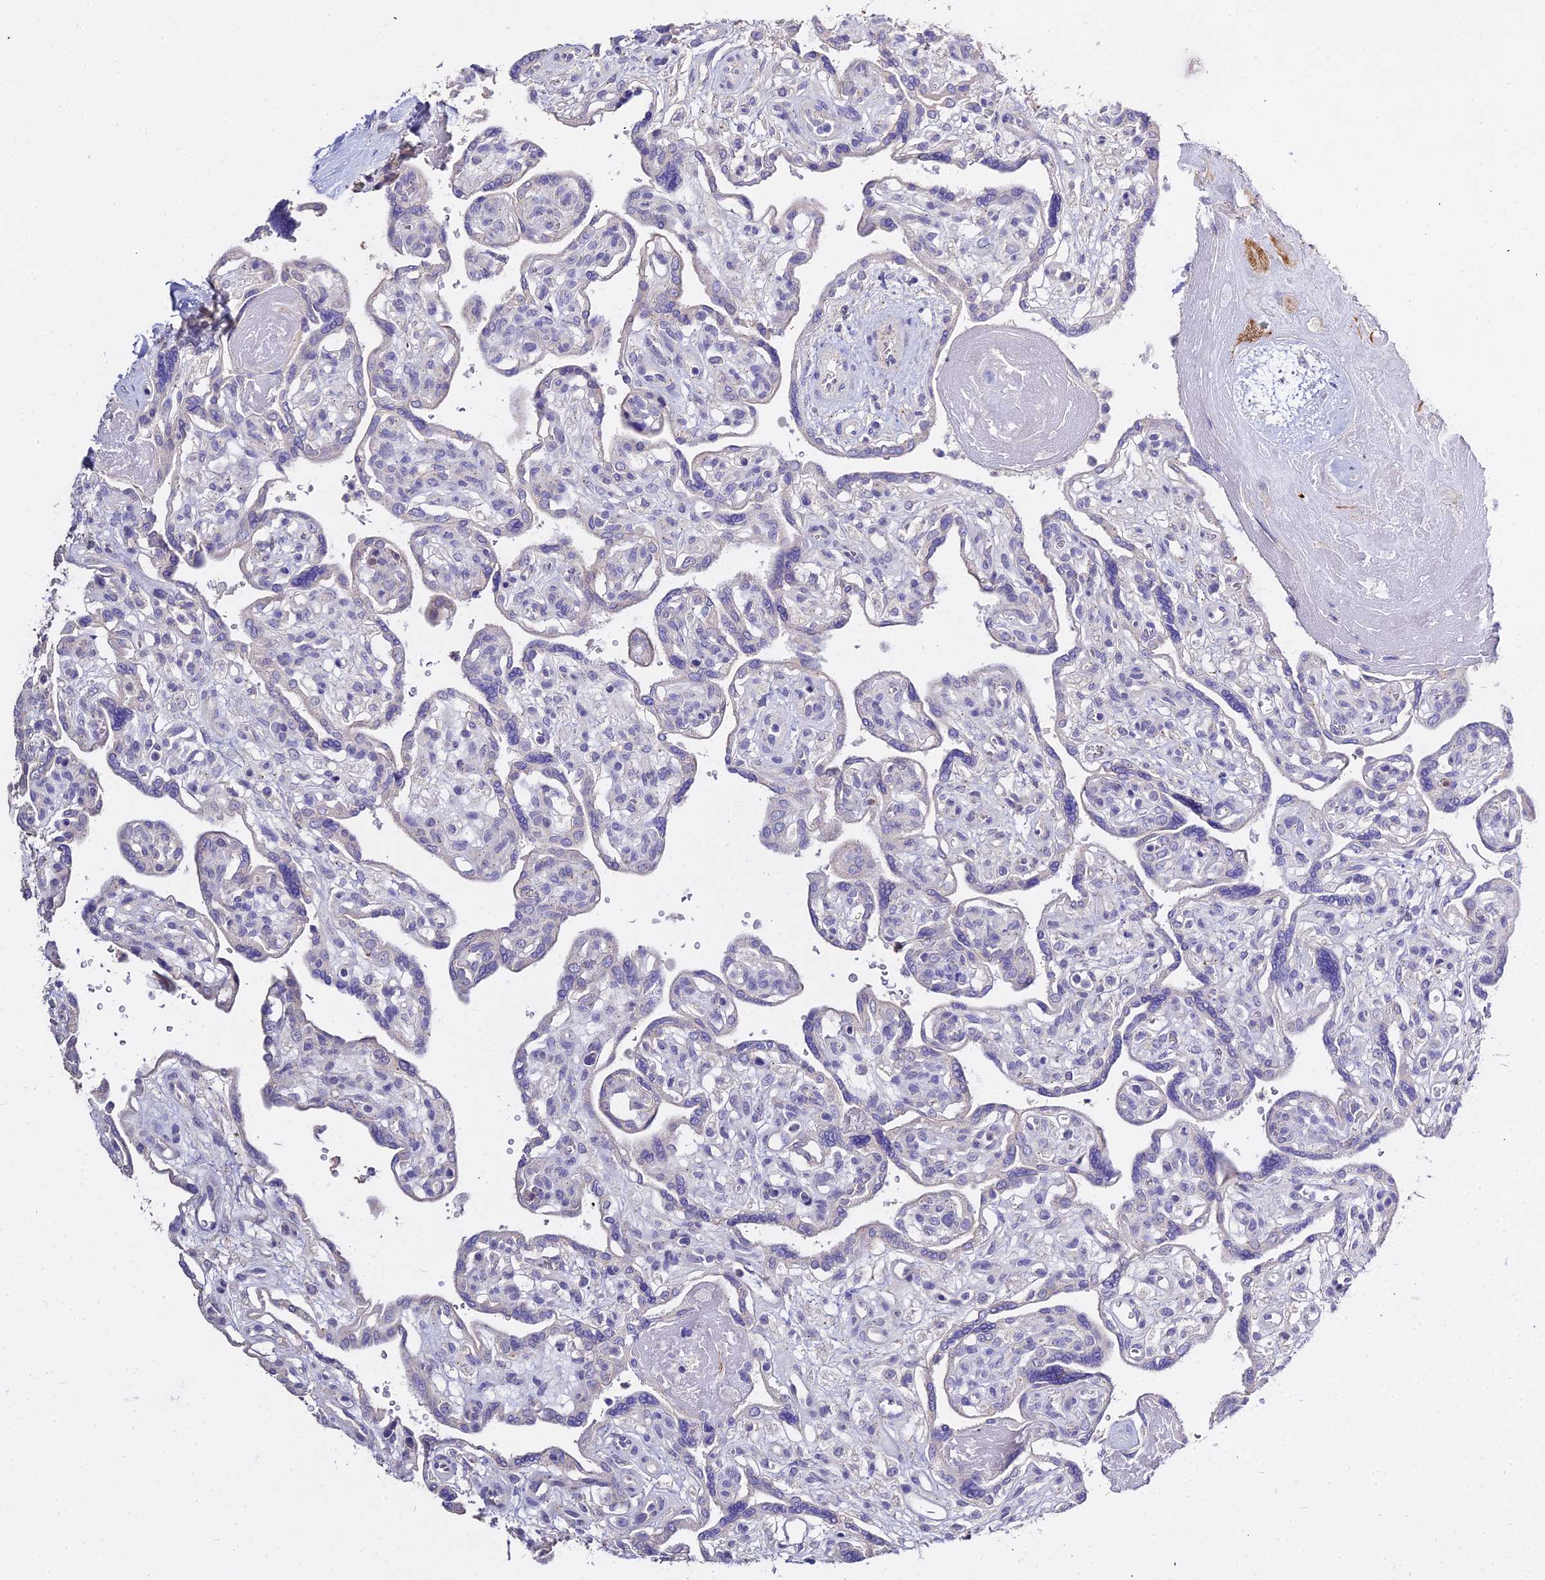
{"staining": {"intensity": "negative", "quantity": "none", "location": "none"}, "tissue": "placenta", "cell_type": "Decidual cells", "image_type": "normal", "snomed": [{"axis": "morphology", "description": "Normal tissue, NOS"}, {"axis": "topography", "description": "Placenta"}], "caption": "Immunohistochemistry photomicrograph of normal placenta stained for a protein (brown), which reveals no positivity in decidual cells. (Brightfield microscopy of DAB immunohistochemistry at high magnification).", "gene": "GLYAT", "patient": {"sex": "female", "age": 39}}